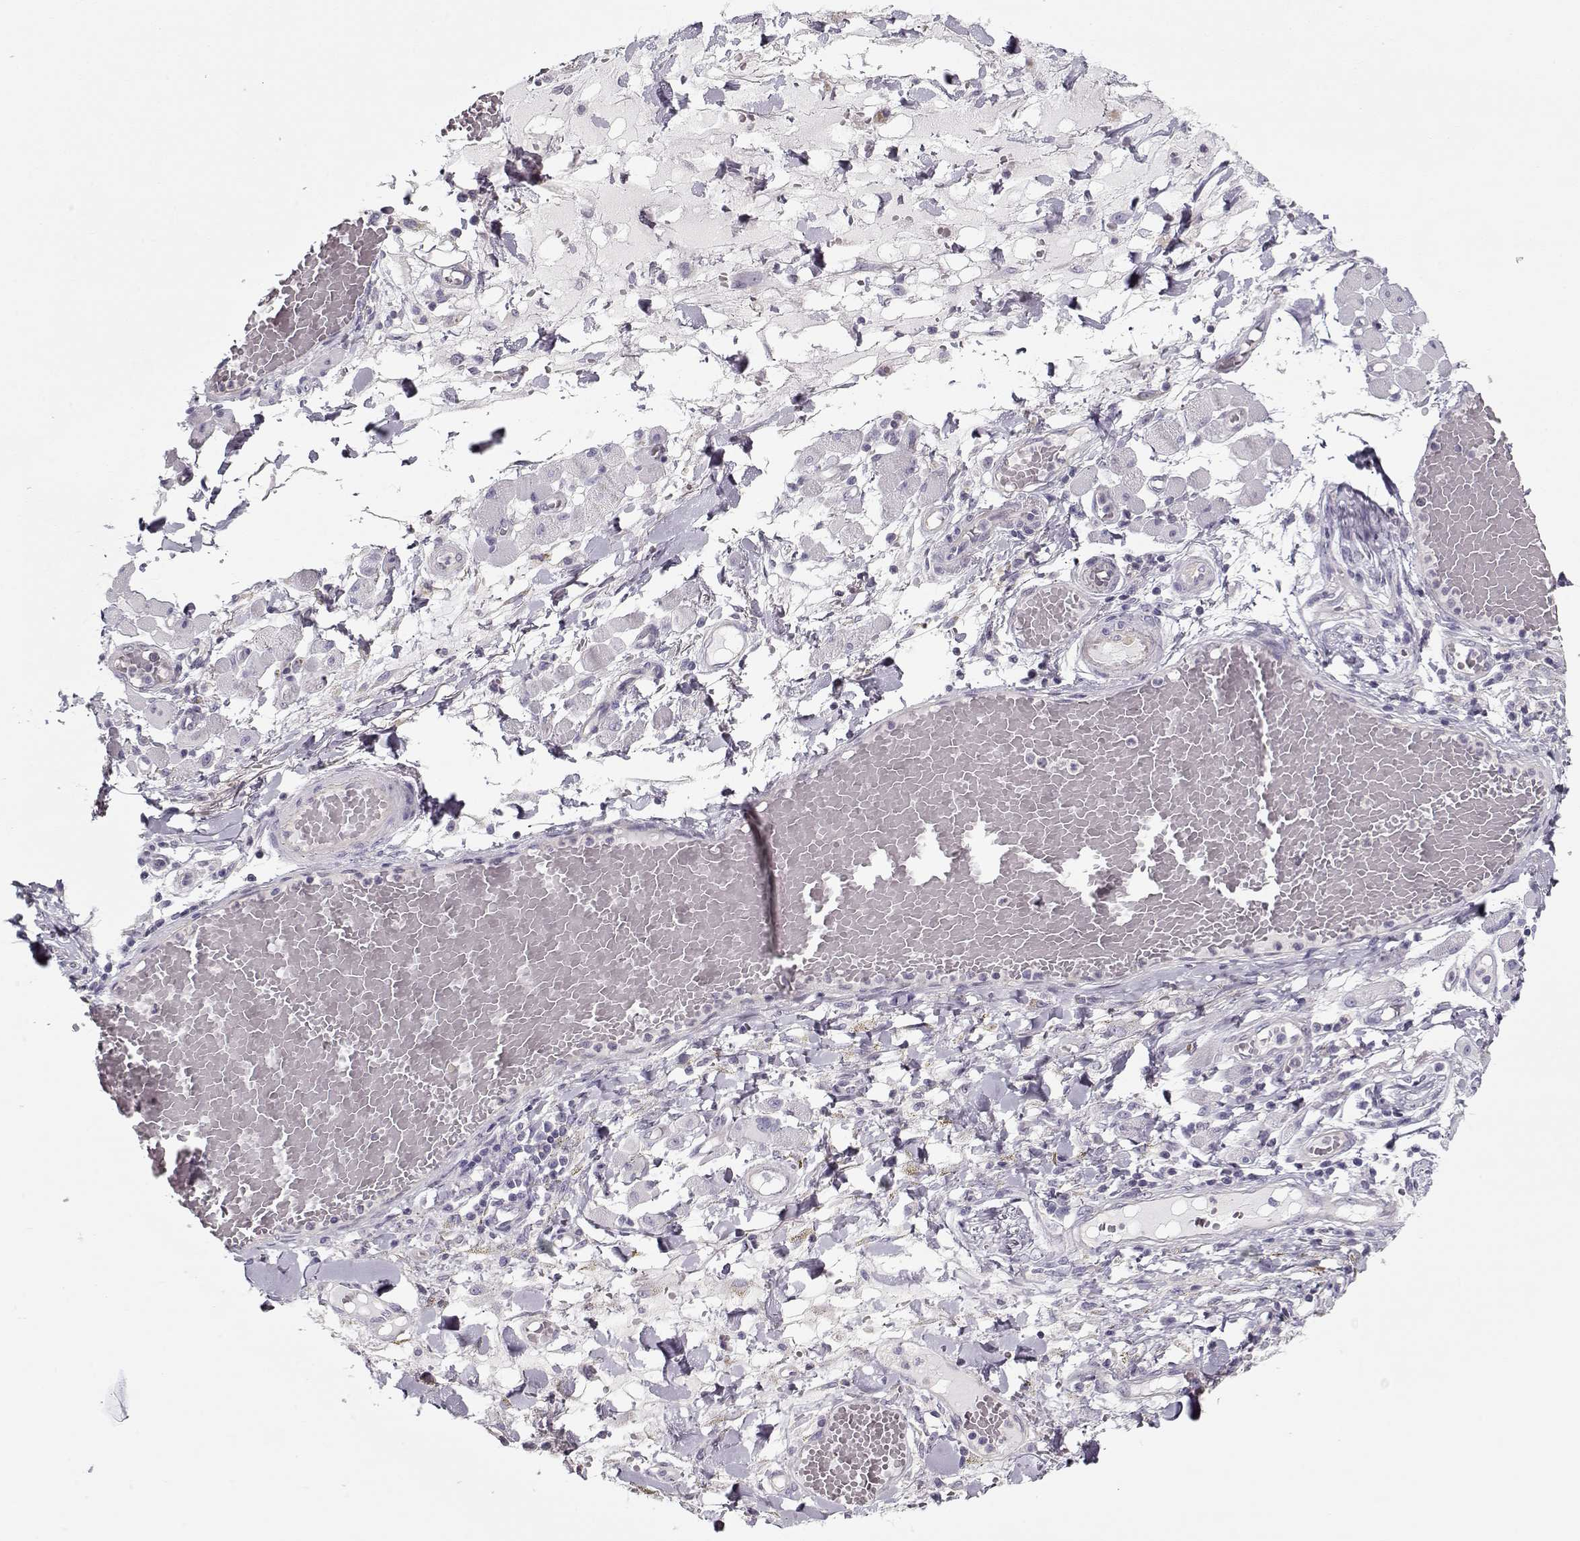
{"staining": {"intensity": "negative", "quantity": "none", "location": "none"}, "tissue": "melanoma", "cell_type": "Tumor cells", "image_type": "cancer", "snomed": [{"axis": "morphology", "description": "Malignant melanoma, NOS"}, {"axis": "topography", "description": "Skin"}], "caption": "There is no significant positivity in tumor cells of malignant melanoma.", "gene": "CCDC136", "patient": {"sex": "female", "age": 91}}